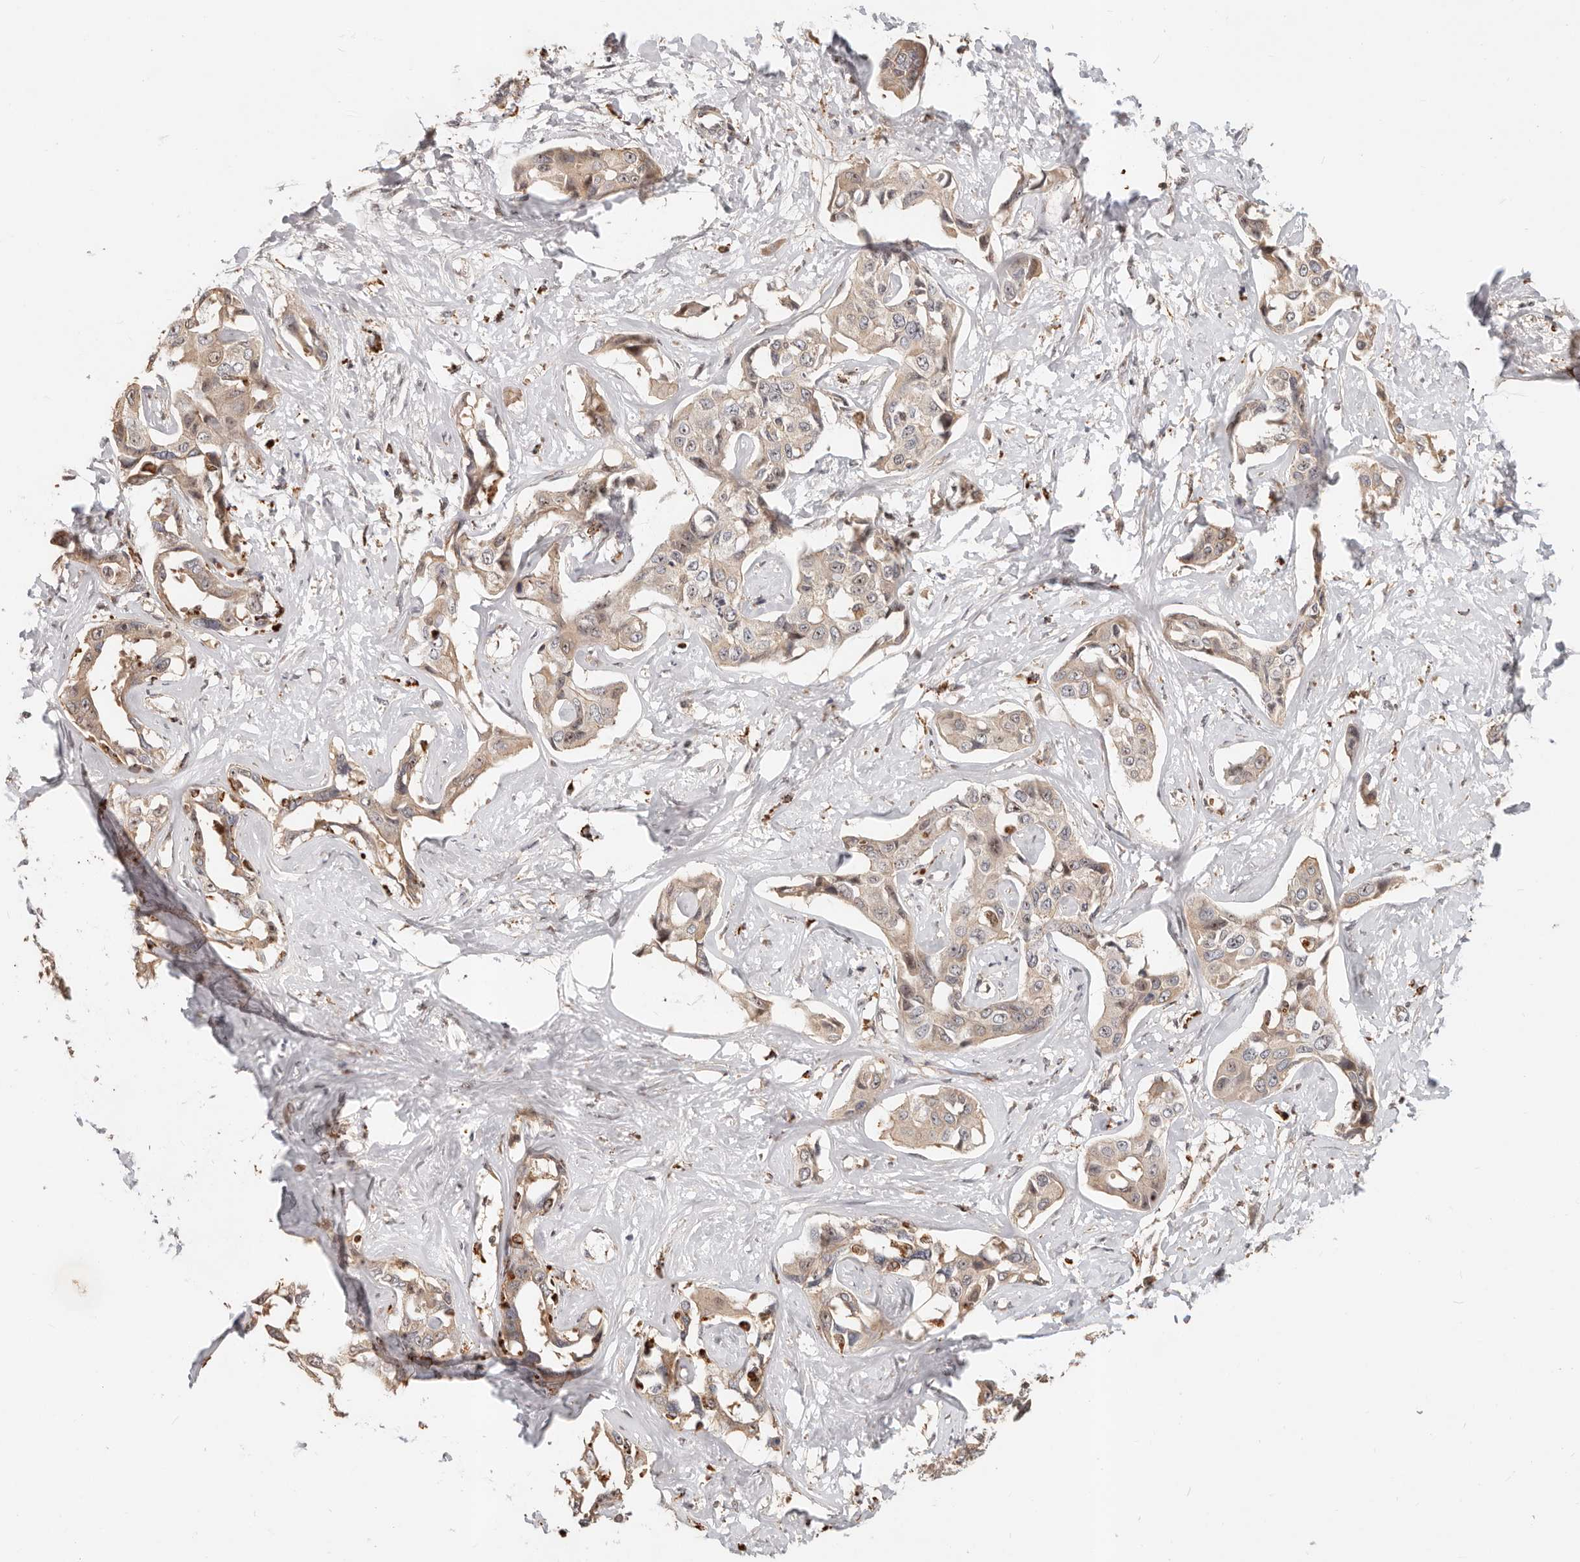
{"staining": {"intensity": "weak", "quantity": ">75%", "location": "cytoplasmic/membranous"}, "tissue": "liver cancer", "cell_type": "Tumor cells", "image_type": "cancer", "snomed": [{"axis": "morphology", "description": "Cholangiocarcinoma"}, {"axis": "topography", "description": "Liver"}], "caption": "Immunohistochemical staining of liver cholangiocarcinoma displays low levels of weak cytoplasmic/membranous expression in about >75% of tumor cells.", "gene": "ZRANB1", "patient": {"sex": "male", "age": 59}}